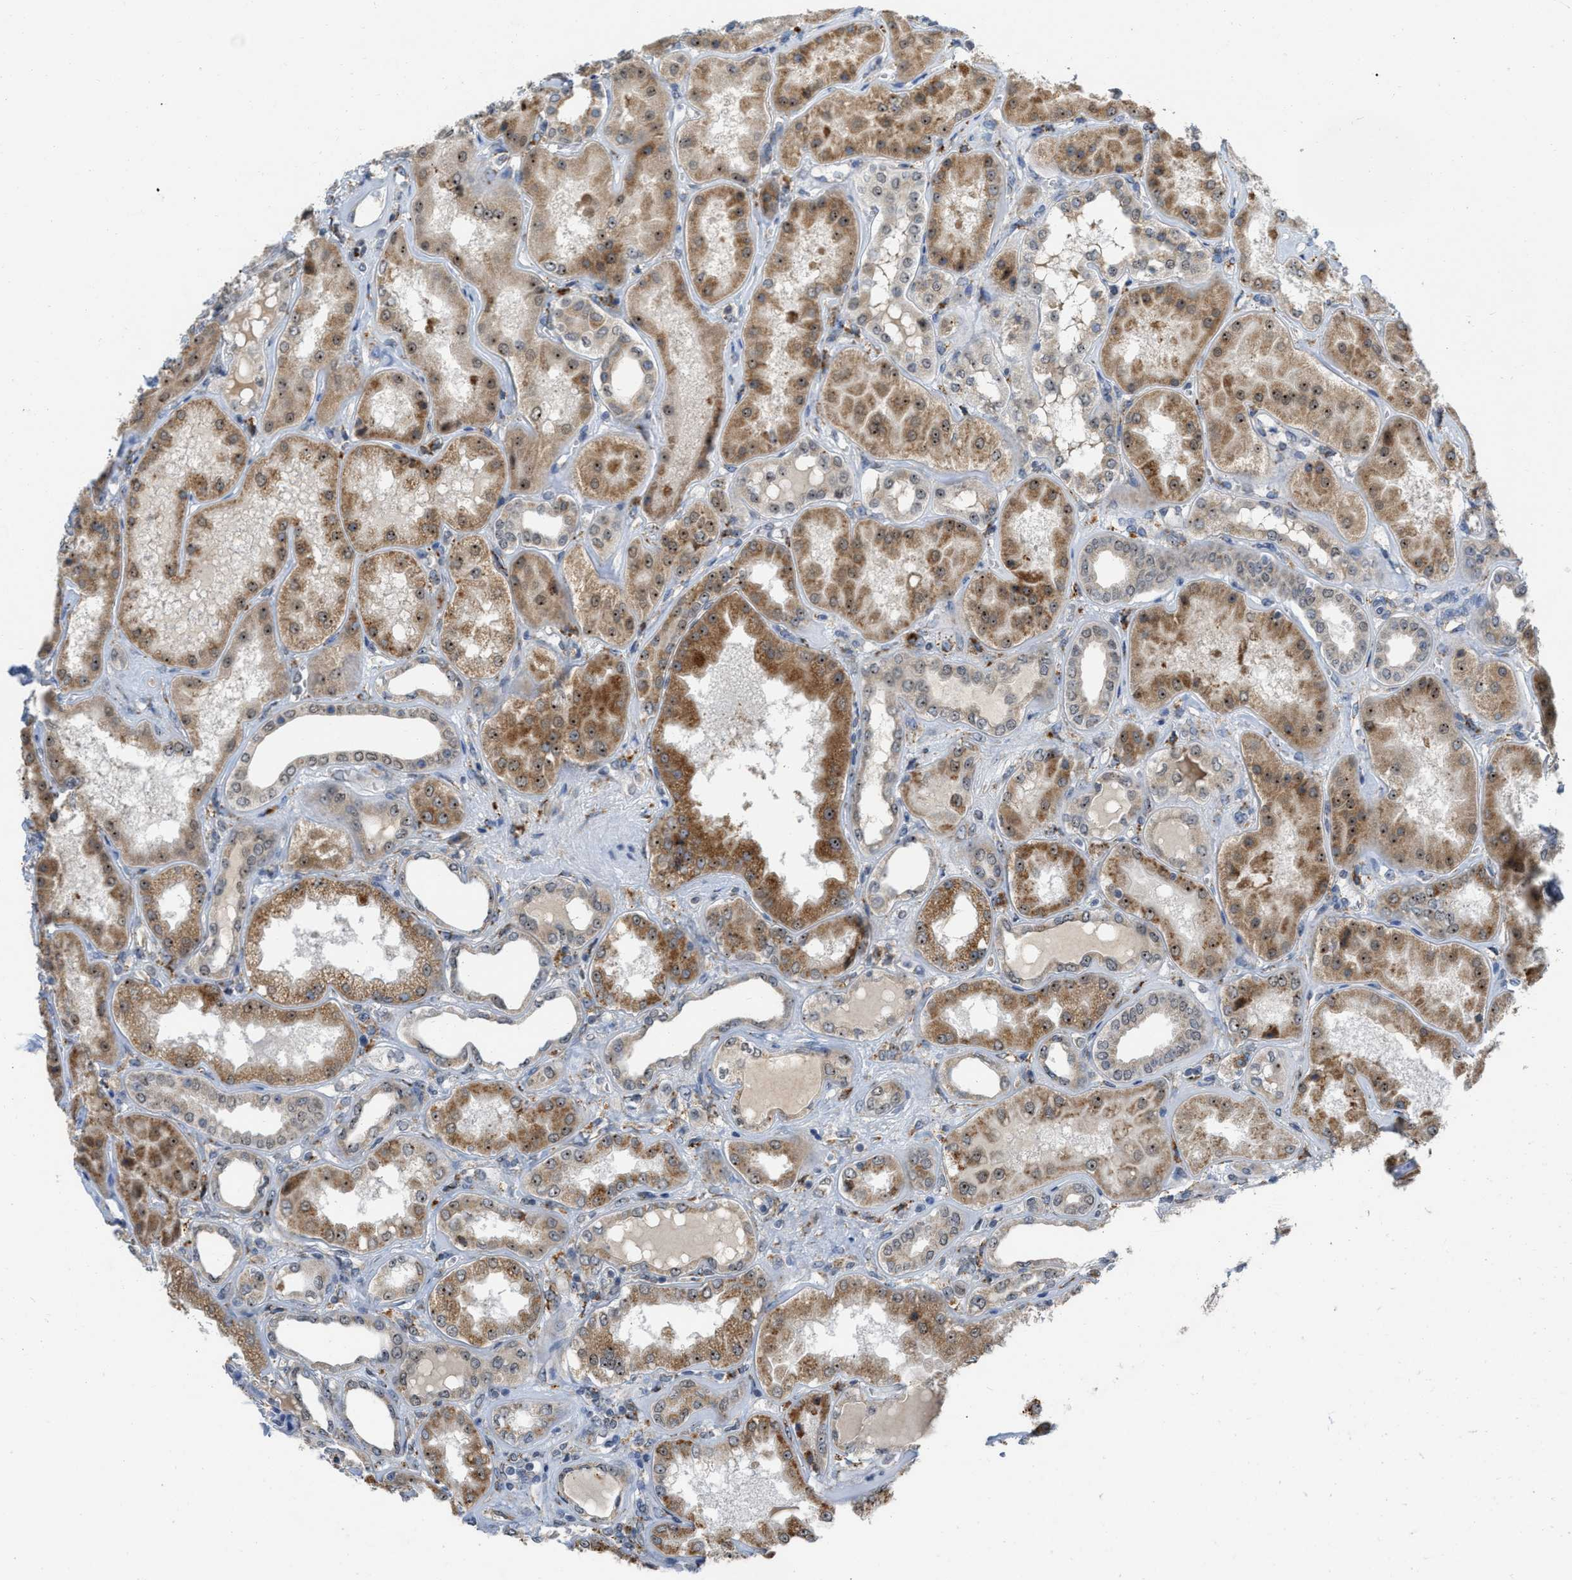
{"staining": {"intensity": "weak", "quantity": "25%-75%", "location": "nuclear"}, "tissue": "kidney", "cell_type": "Cells in glomeruli", "image_type": "normal", "snomed": [{"axis": "morphology", "description": "Normal tissue, NOS"}, {"axis": "topography", "description": "Kidney"}], "caption": "Protein staining demonstrates weak nuclear expression in approximately 25%-75% of cells in glomeruli in benign kidney.", "gene": "ELAC2", "patient": {"sex": "female", "age": 56}}